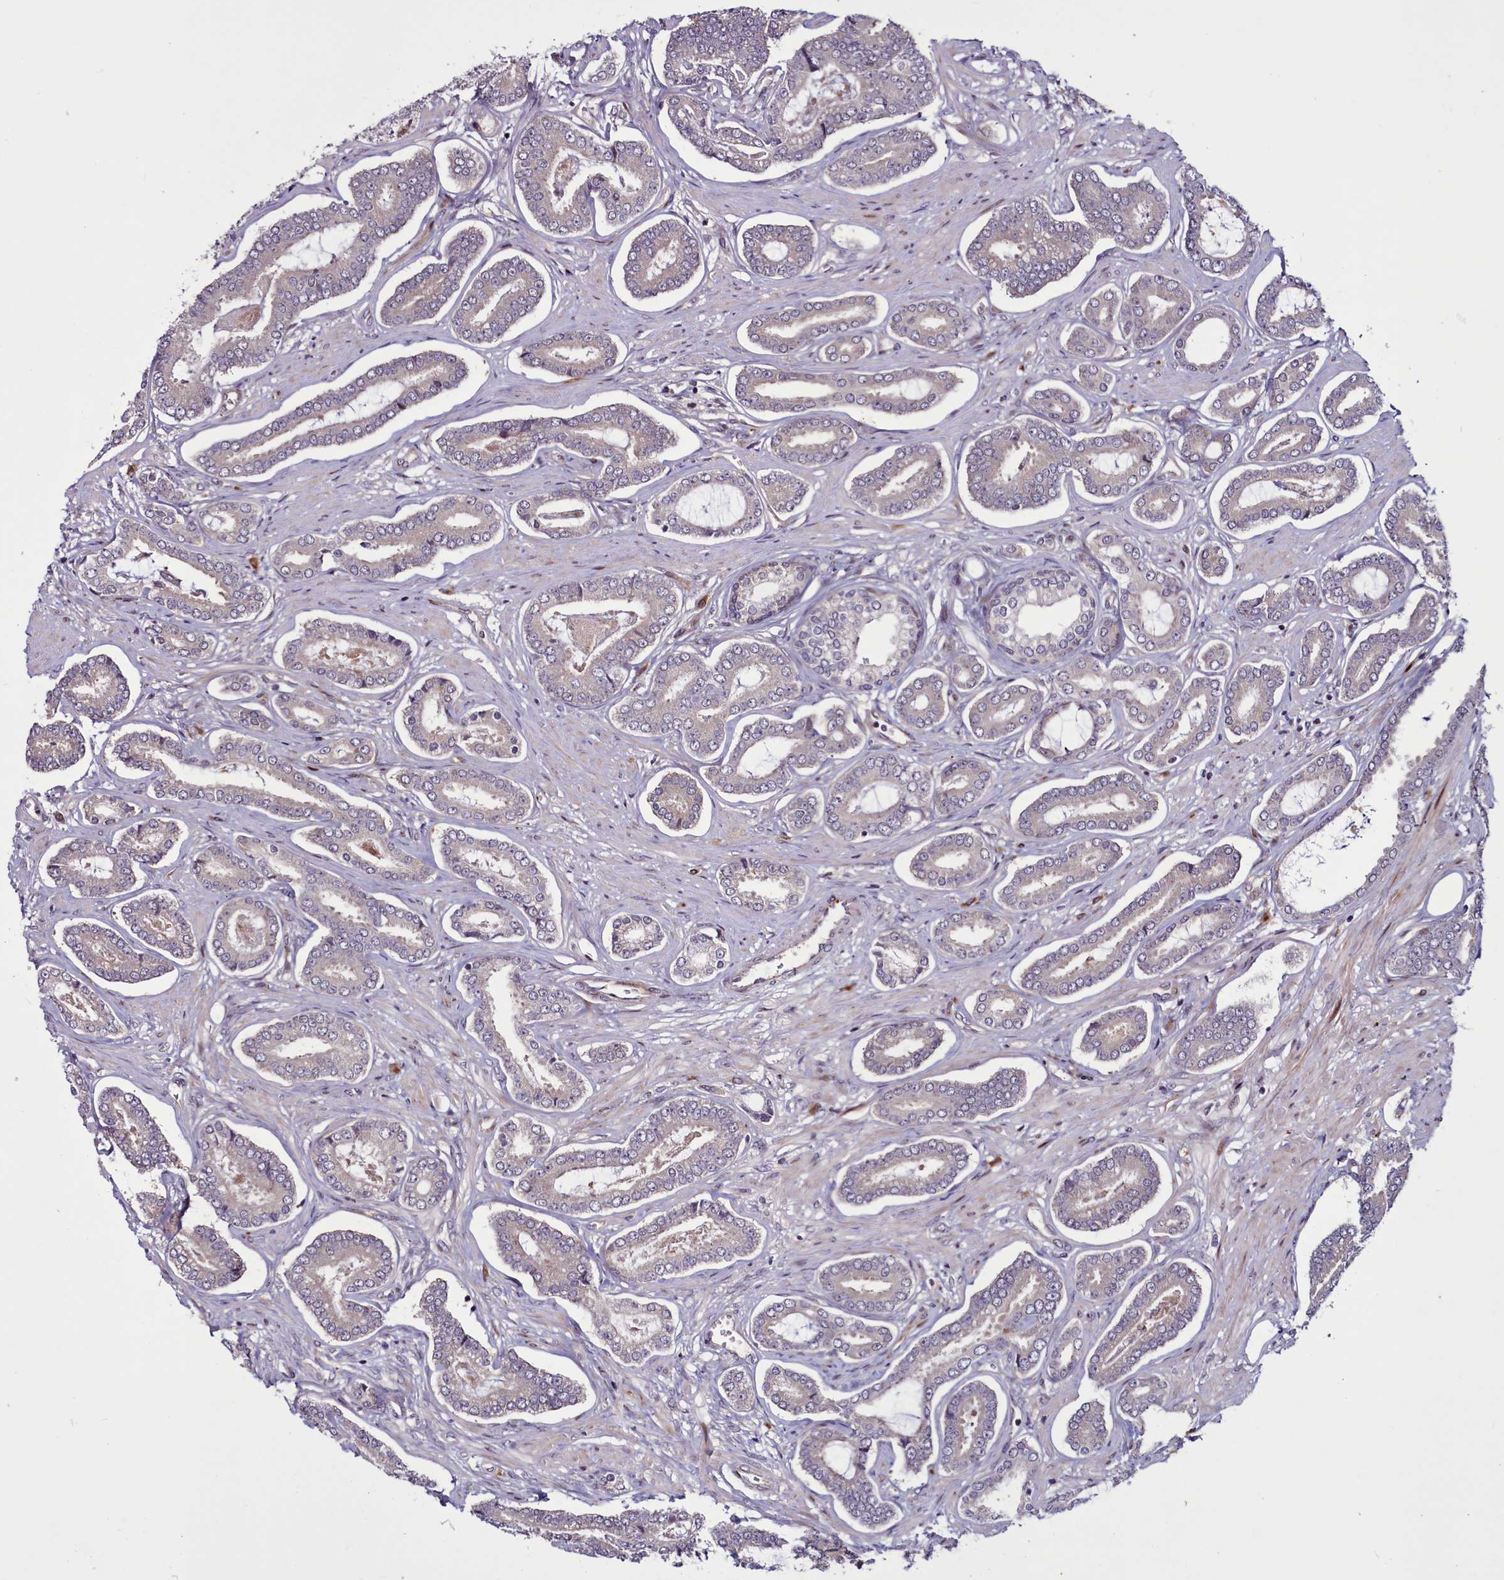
{"staining": {"intensity": "negative", "quantity": "none", "location": "none"}, "tissue": "prostate cancer", "cell_type": "Tumor cells", "image_type": "cancer", "snomed": [{"axis": "morphology", "description": "Adenocarcinoma, NOS"}, {"axis": "topography", "description": "Prostate and seminal vesicle, NOS"}], "caption": "This histopathology image is of prostate adenocarcinoma stained with IHC to label a protein in brown with the nuclei are counter-stained blue. There is no positivity in tumor cells.", "gene": "WBP11", "patient": {"sex": "male", "age": 76}}